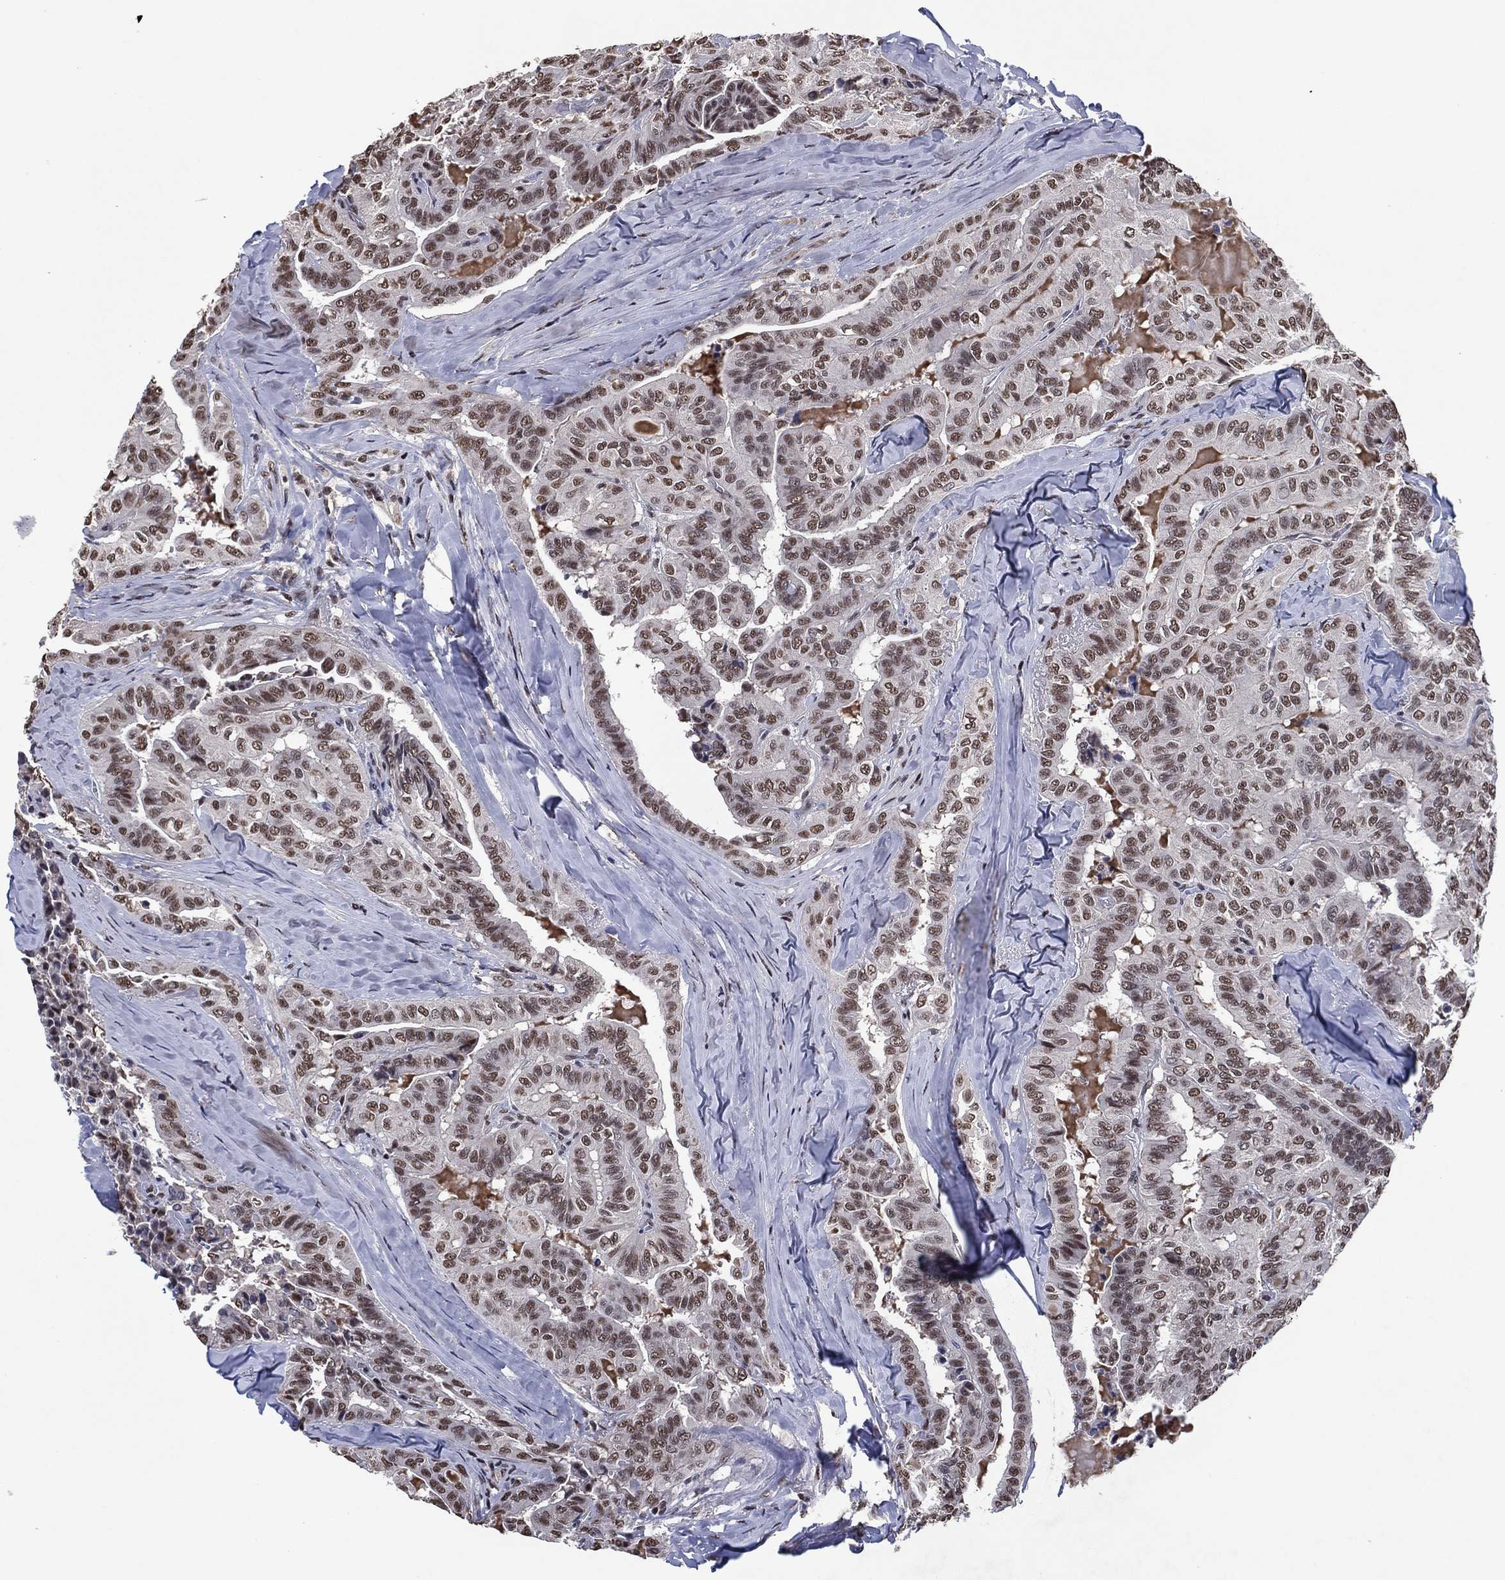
{"staining": {"intensity": "moderate", "quantity": ">75%", "location": "nuclear"}, "tissue": "thyroid cancer", "cell_type": "Tumor cells", "image_type": "cancer", "snomed": [{"axis": "morphology", "description": "Papillary adenocarcinoma, NOS"}, {"axis": "topography", "description": "Thyroid gland"}], "caption": "This photomicrograph demonstrates immunohistochemistry (IHC) staining of thyroid cancer (papillary adenocarcinoma), with medium moderate nuclear expression in about >75% of tumor cells.", "gene": "ZBTB42", "patient": {"sex": "female", "age": 68}}